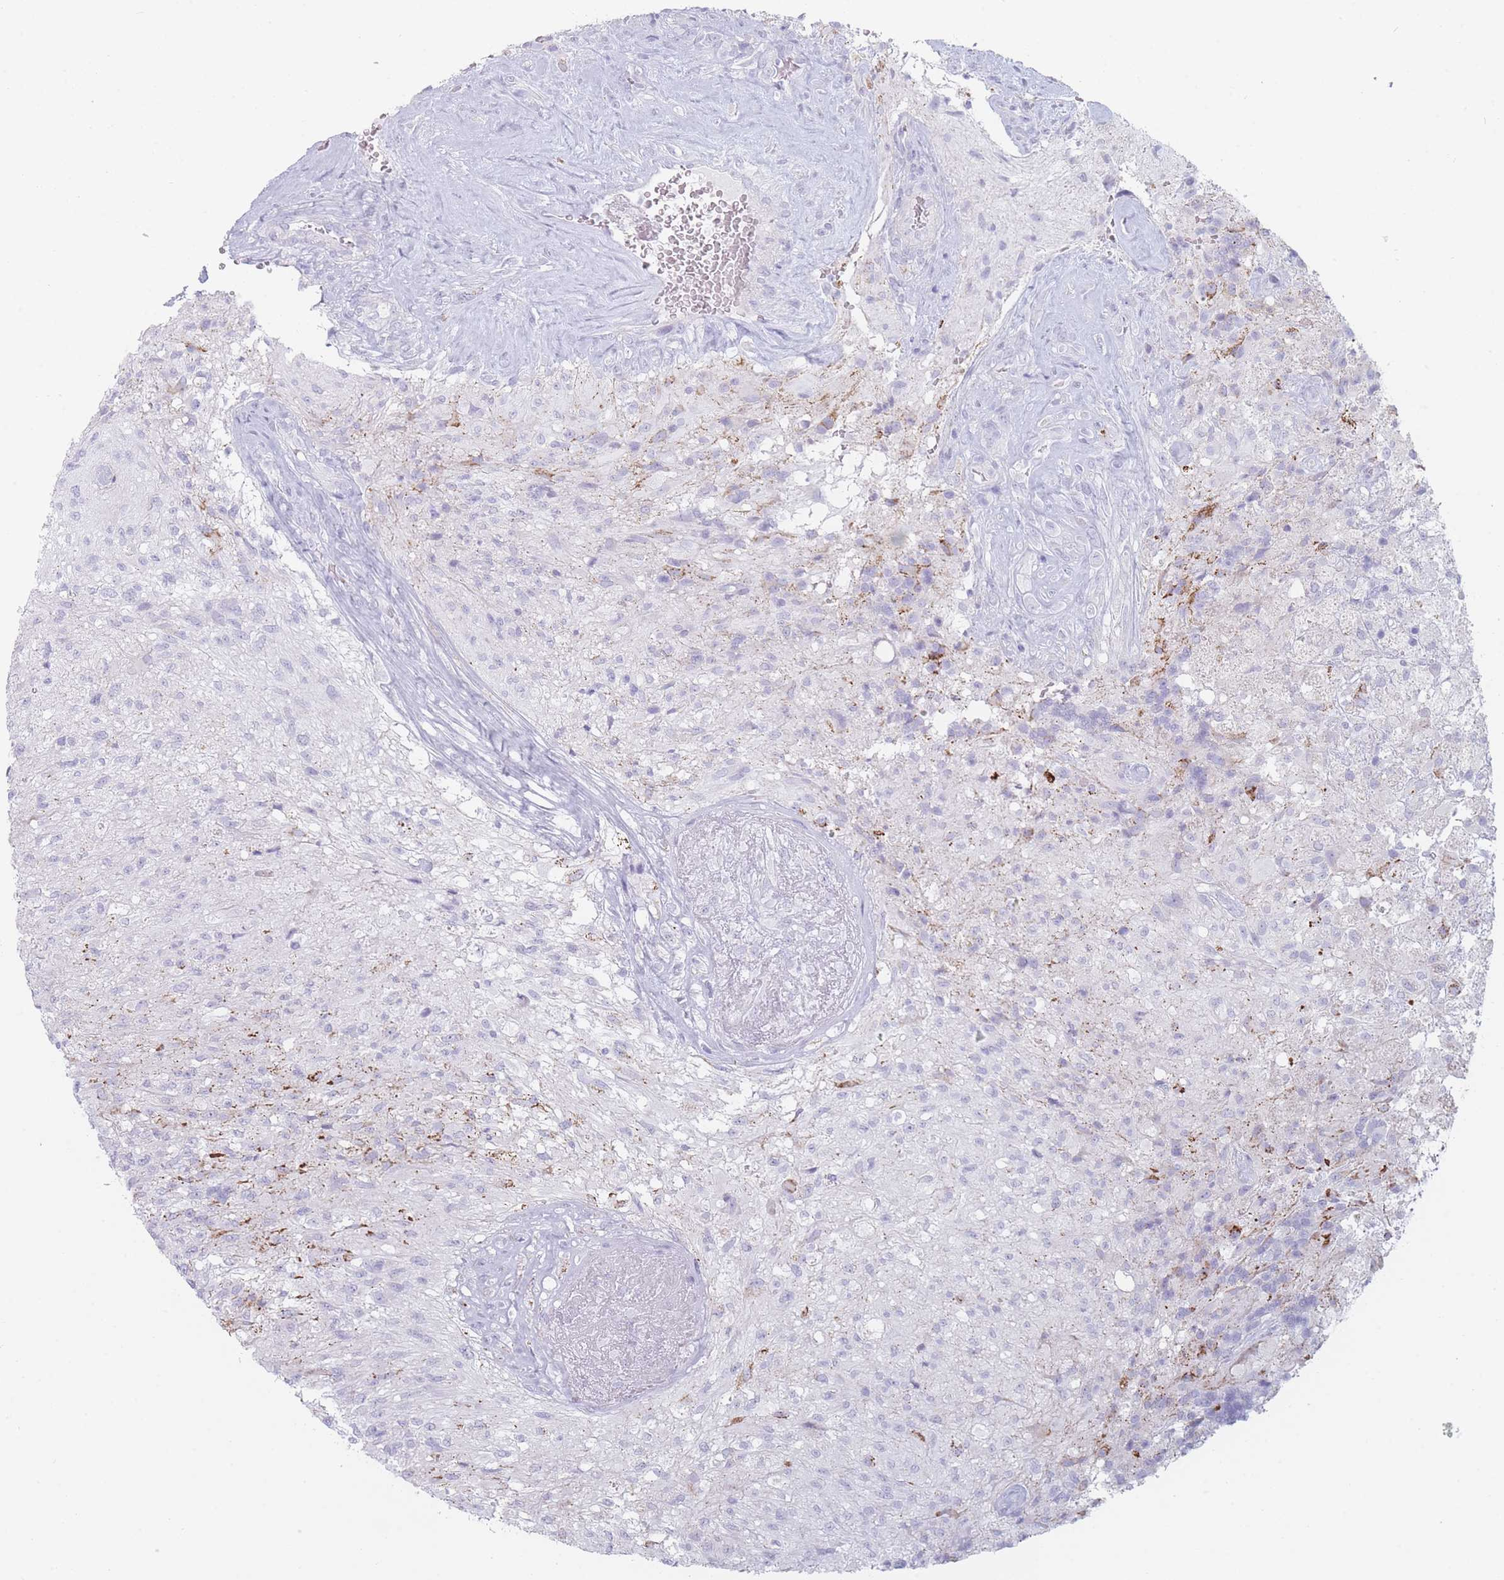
{"staining": {"intensity": "negative", "quantity": "none", "location": "none"}, "tissue": "glioma", "cell_type": "Tumor cells", "image_type": "cancer", "snomed": [{"axis": "morphology", "description": "Glioma, malignant, High grade"}, {"axis": "topography", "description": "Brain"}], "caption": "Tumor cells are negative for brown protein staining in malignant glioma (high-grade).", "gene": "GPR12", "patient": {"sex": "male", "age": 56}}